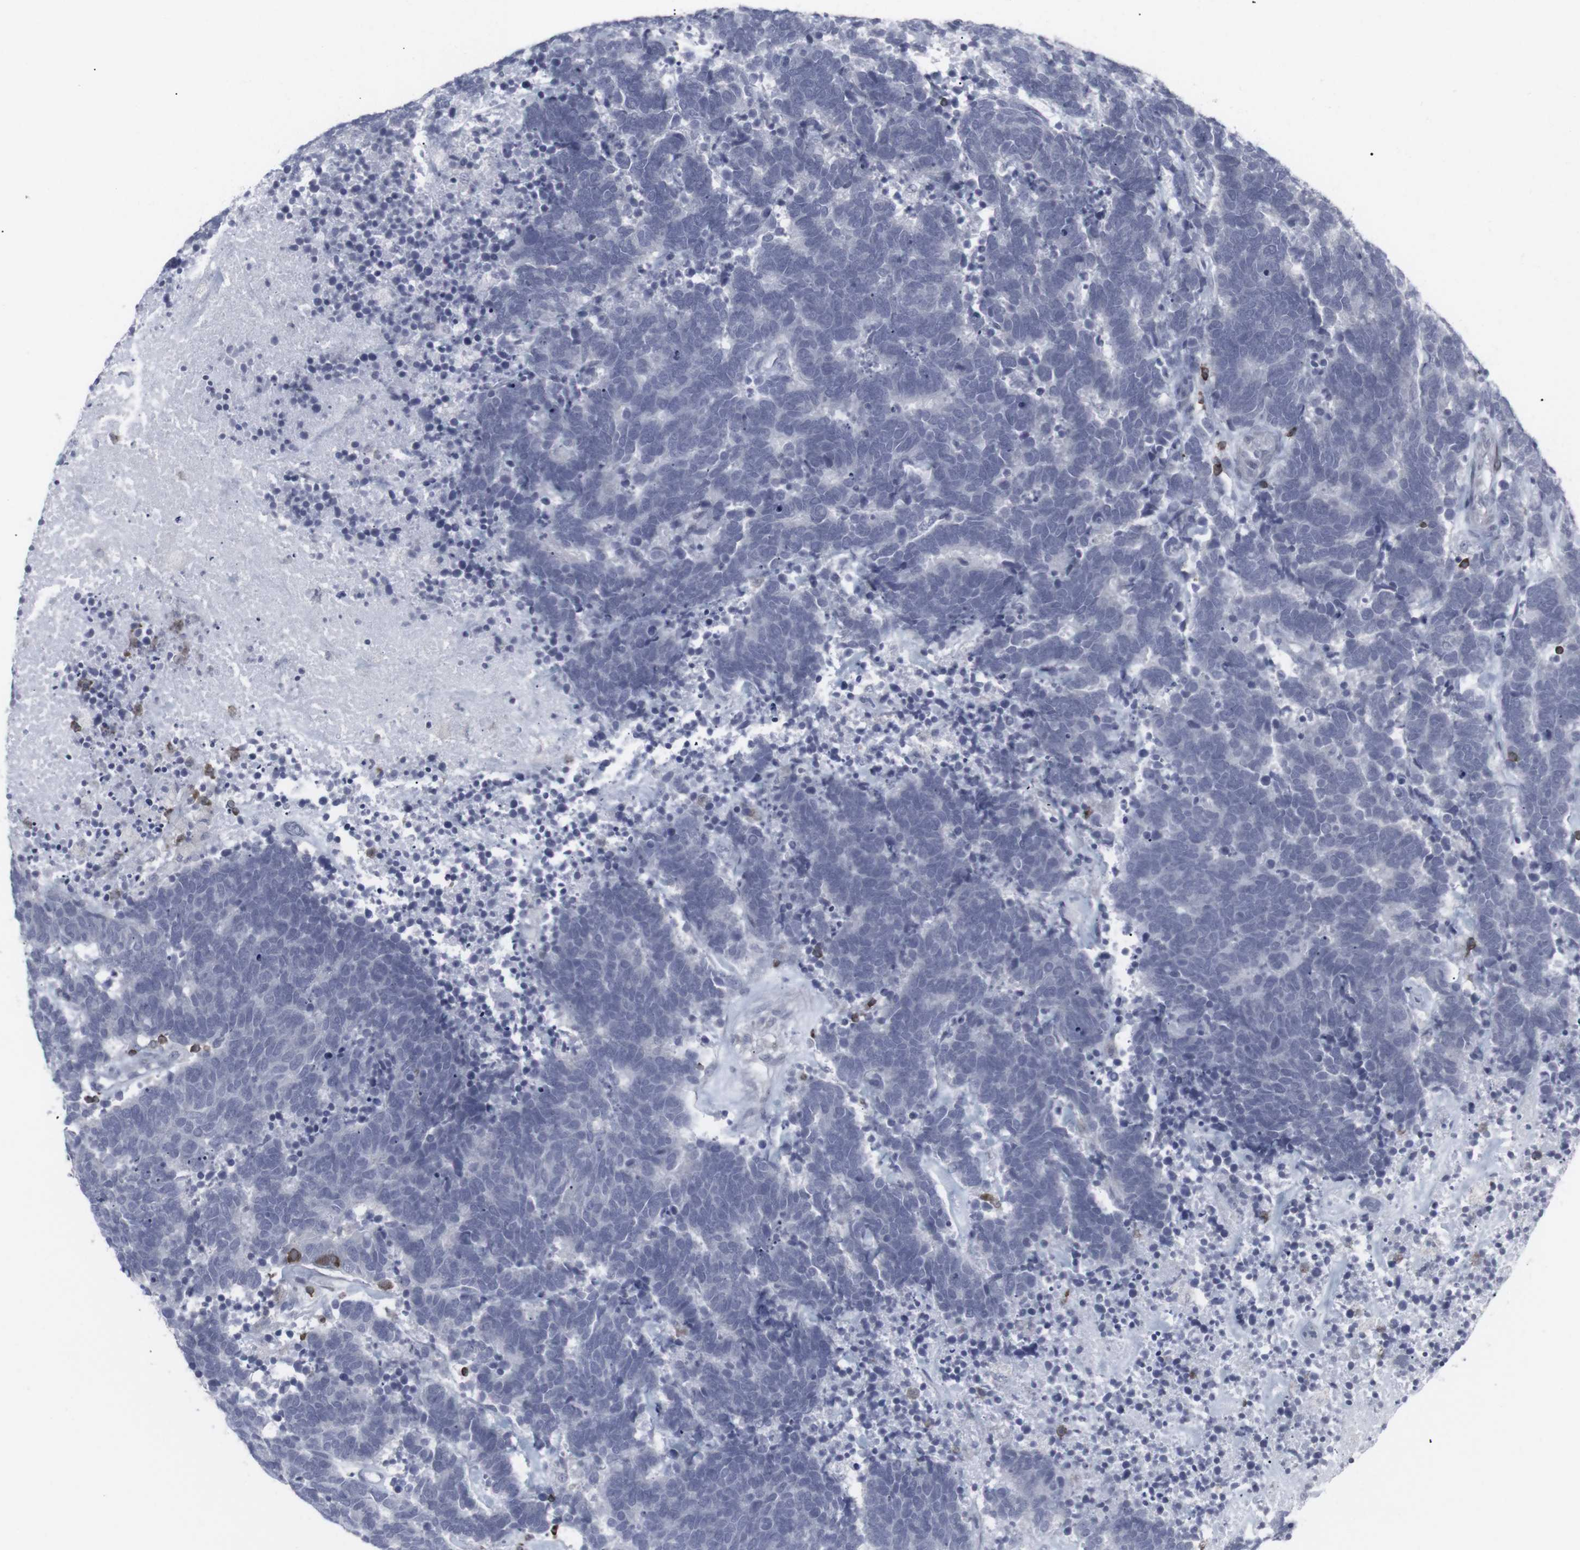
{"staining": {"intensity": "negative", "quantity": "none", "location": "none"}, "tissue": "carcinoid", "cell_type": "Tumor cells", "image_type": "cancer", "snomed": [{"axis": "morphology", "description": "Carcinoma, NOS"}, {"axis": "morphology", "description": "Carcinoid, malignant, NOS"}, {"axis": "topography", "description": "Urinary bladder"}], "caption": "The photomicrograph shows no staining of tumor cells in carcinoid (malignant). The staining was performed using DAB (3,3'-diaminobenzidine) to visualize the protein expression in brown, while the nuclei were stained in blue with hematoxylin (Magnification: 20x).", "gene": "APOBEC2", "patient": {"sex": "male", "age": 57}}